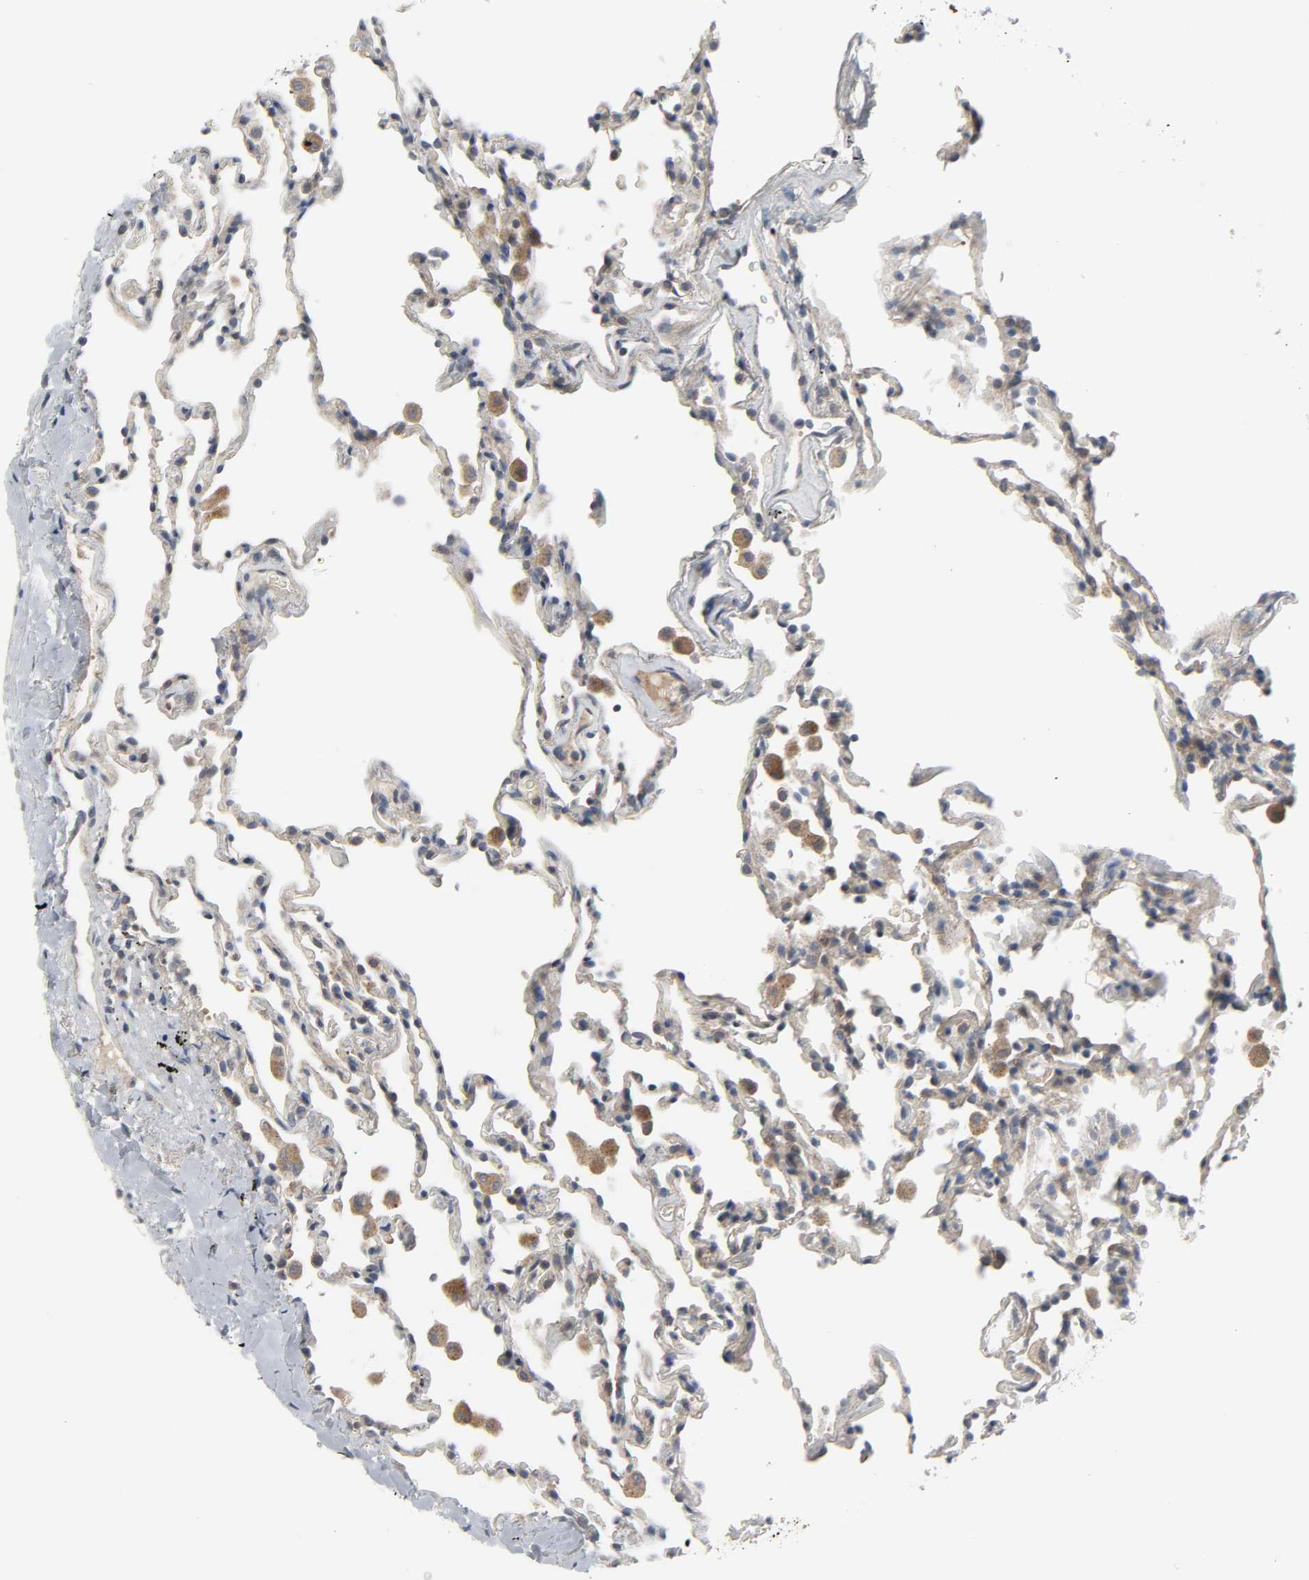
{"staining": {"intensity": "moderate", "quantity": "25%-75%", "location": "cytoplasmic/membranous"}, "tissue": "lung", "cell_type": "Alveolar cells", "image_type": "normal", "snomed": [{"axis": "morphology", "description": "Normal tissue, NOS"}, {"axis": "morphology", "description": "Soft tissue tumor metastatic"}, {"axis": "topography", "description": "Lung"}], "caption": "Immunohistochemistry (IHC) of benign lung demonstrates medium levels of moderate cytoplasmic/membranous staining in about 25%-75% of alveolar cells.", "gene": "CLIP1", "patient": {"sex": "male", "age": 59}}